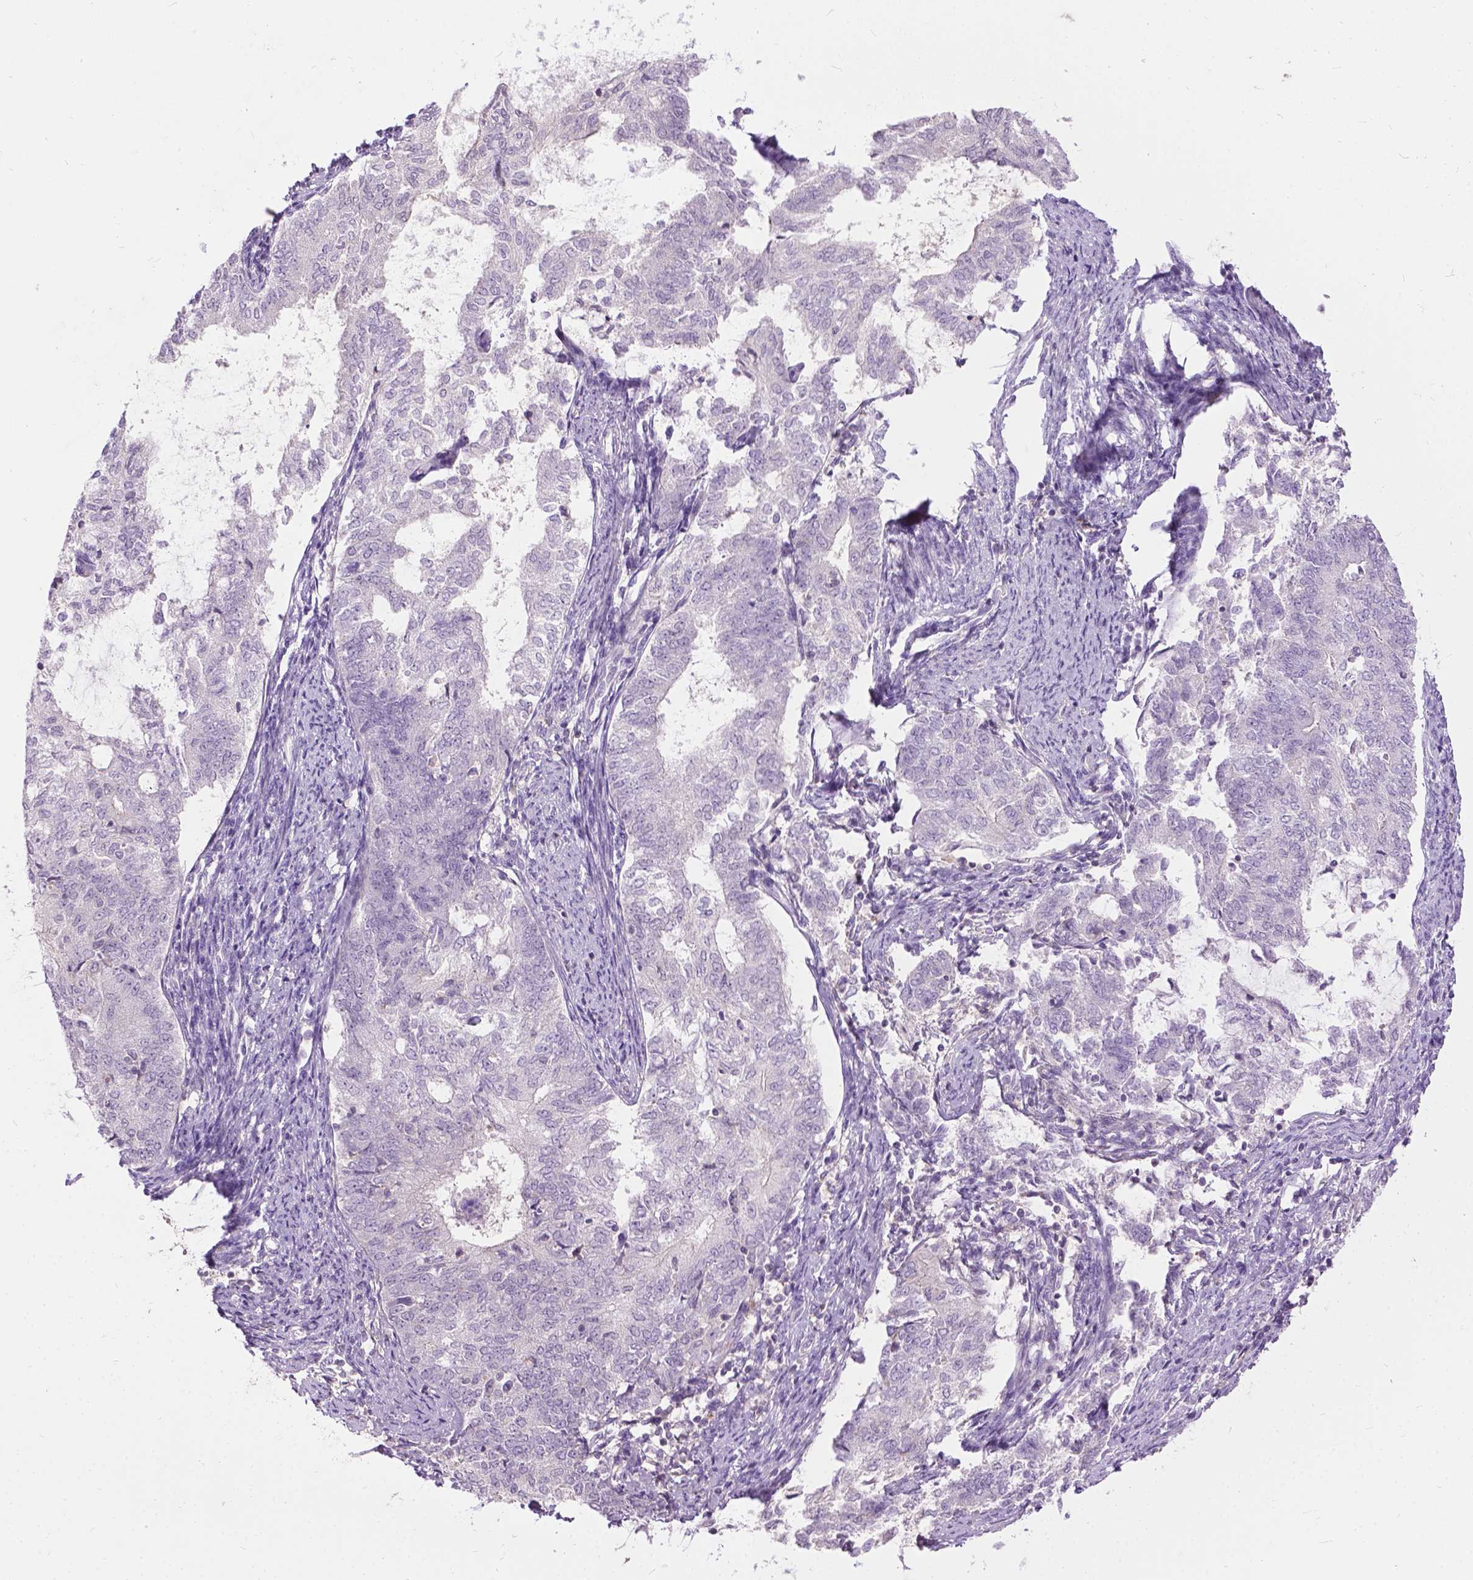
{"staining": {"intensity": "negative", "quantity": "none", "location": "none"}, "tissue": "endometrial cancer", "cell_type": "Tumor cells", "image_type": "cancer", "snomed": [{"axis": "morphology", "description": "Adenocarcinoma, NOS"}, {"axis": "topography", "description": "Endometrium"}], "caption": "An immunohistochemistry (IHC) micrograph of endometrial cancer is shown. There is no staining in tumor cells of endometrial cancer. (DAB (3,3'-diaminobenzidine) immunohistochemistry (IHC) with hematoxylin counter stain).", "gene": "JAK3", "patient": {"sex": "female", "age": 65}}